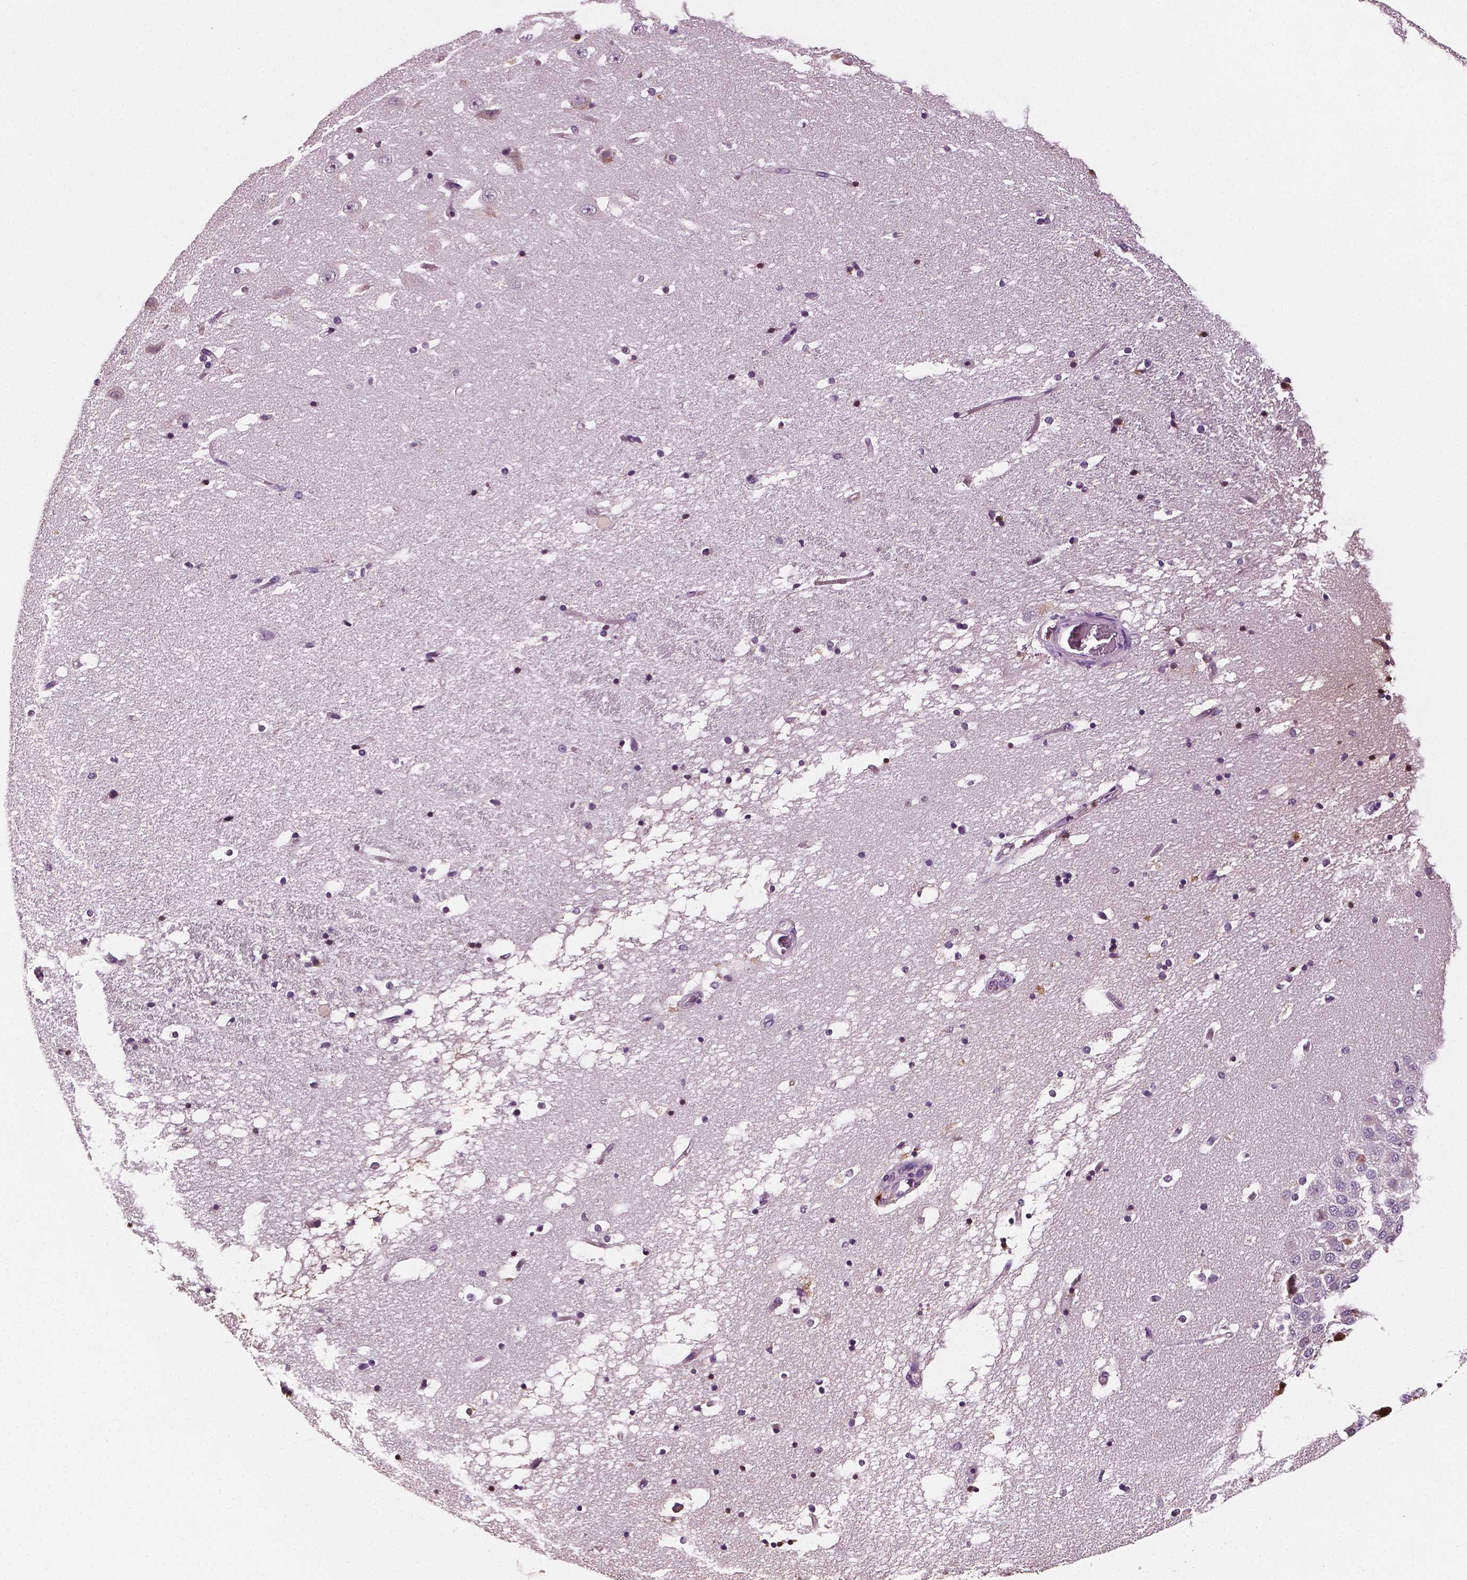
{"staining": {"intensity": "negative", "quantity": "none", "location": "none"}, "tissue": "hippocampus", "cell_type": "Glial cells", "image_type": "normal", "snomed": [{"axis": "morphology", "description": "Normal tissue, NOS"}, {"axis": "topography", "description": "Hippocampus"}], "caption": "Human hippocampus stained for a protein using immunohistochemistry (IHC) demonstrates no positivity in glial cells.", "gene": "FBLN1", "patient": {"sex": "male", "age": 58}}